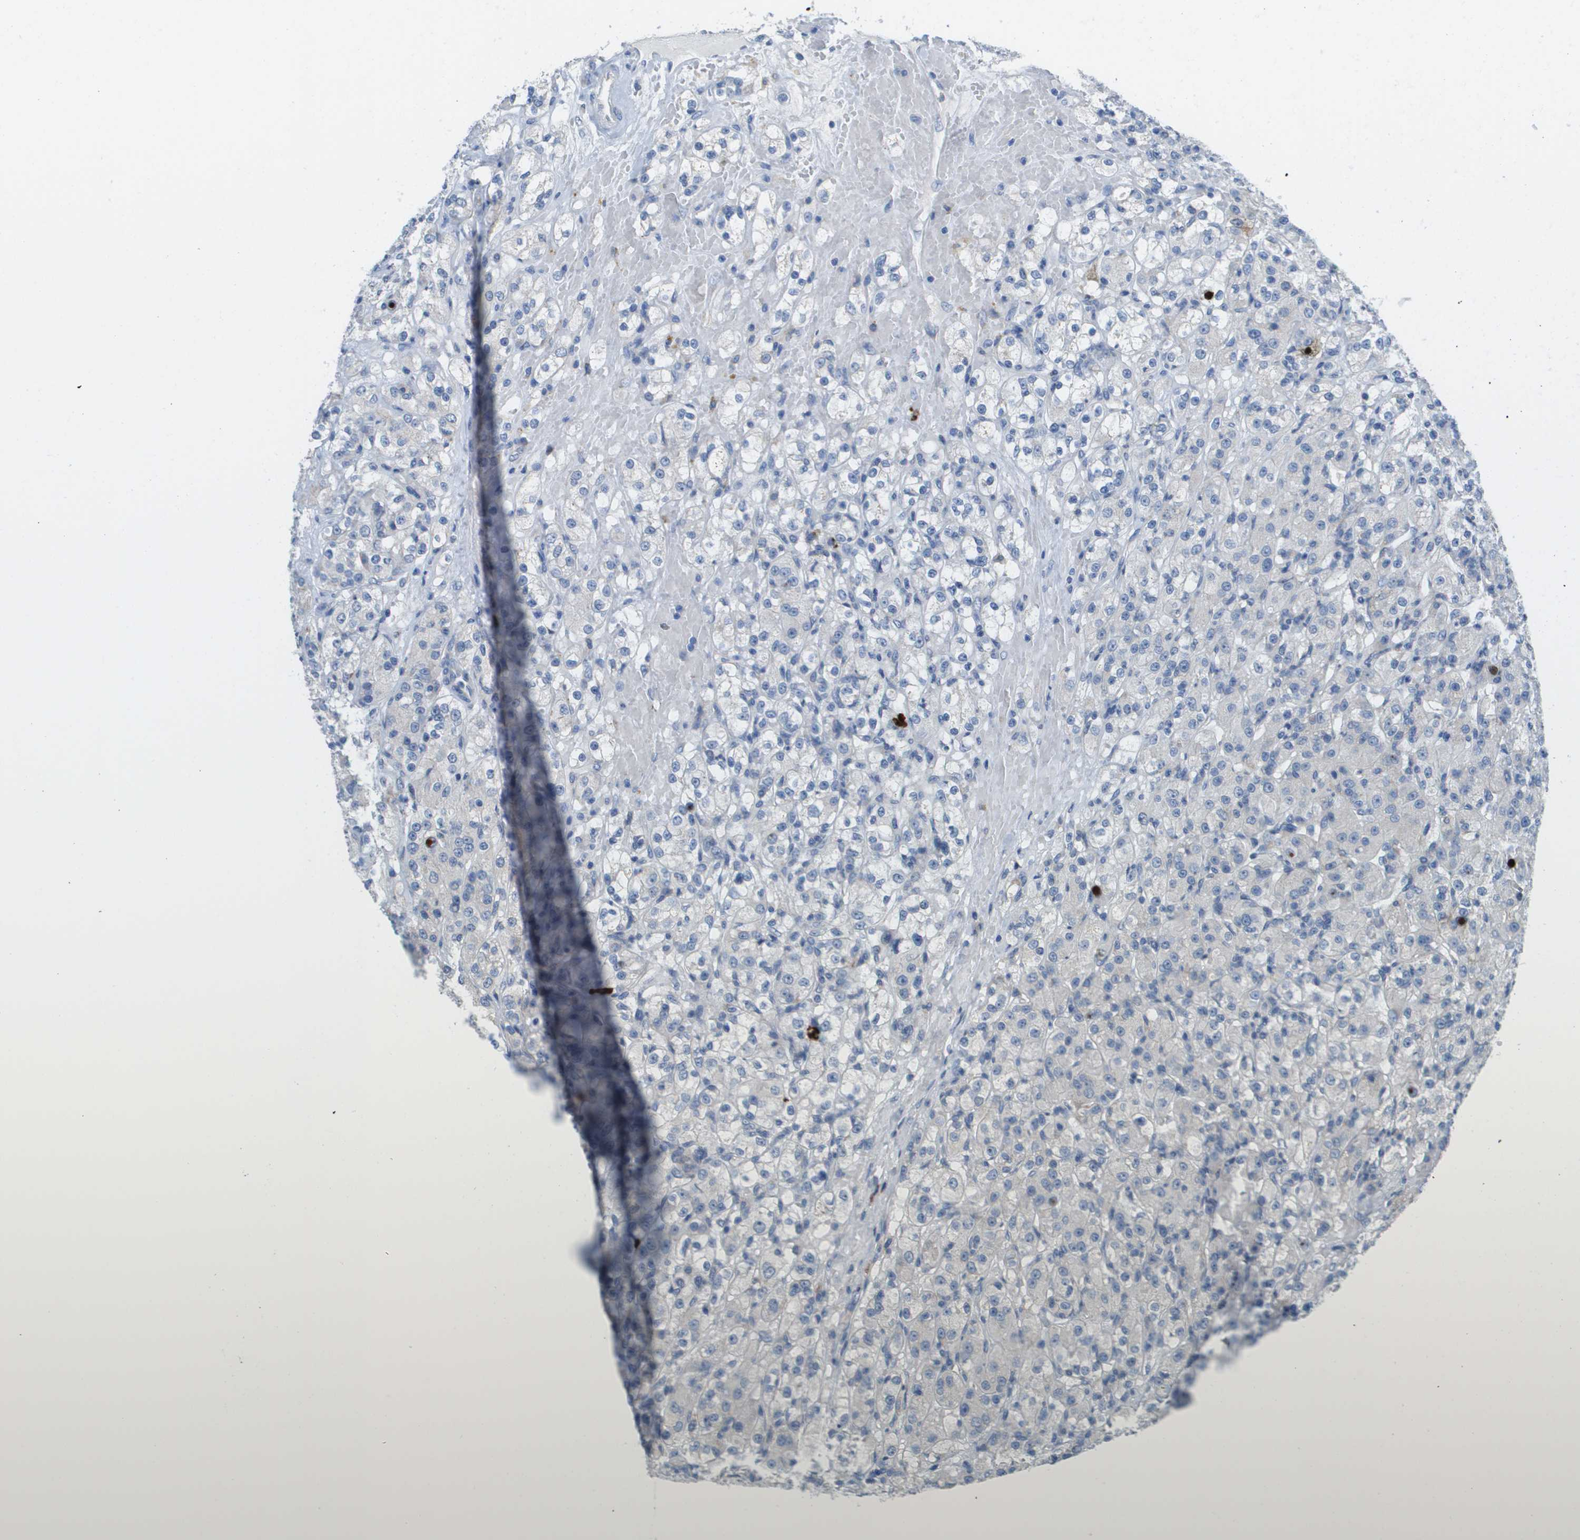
{"staining": {"intensity": "negative", "quantity": "none", "location": "none"}, "tissue": "renal cancer", "cell_type": "Tumor cells", "image_type": "cancer", "snomed": [{"axis": "morphology", "description": "Normal tissue, NOS"}, {"axis": "morphology", "description": "Adenocarcinoma, NOS"}, {"axis": "topography", "description": "Kidney"}], "caption": "Micrograph shows no protein positivity in tumor cells of adenocarcinoma (renal) tissue.", "gene": "CD3G", "patient": {"sex": "male", "age": 61}}